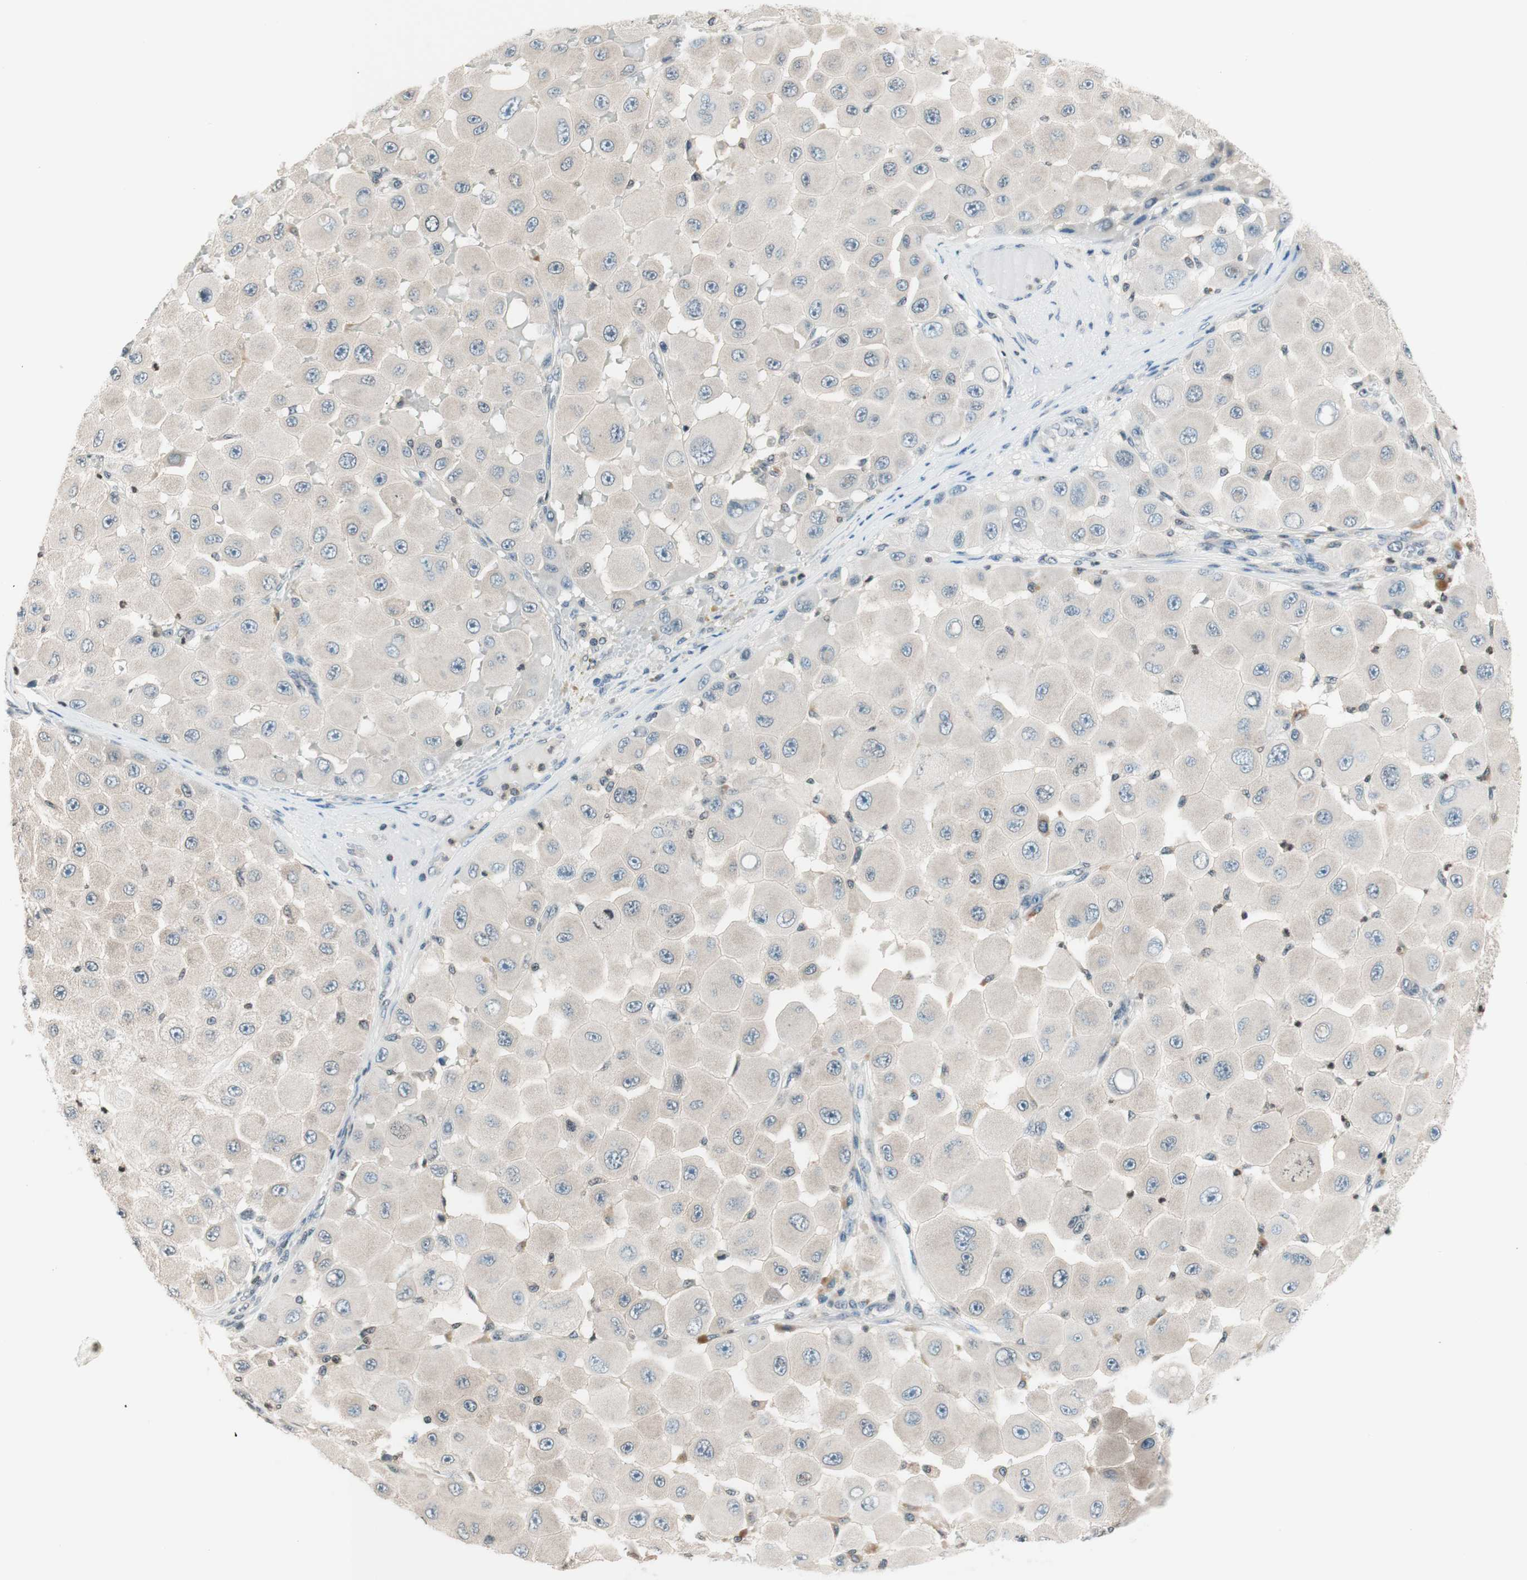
{"staining": {"intensity": "weak", "quantity": "<25%", "location": "cytoplasmic/membranous"}, "tissue": "melanoma", "cell_type": "Tumor cells", "image_type": "cancer", "snomed": [{"axis": "morphology", "description": "Malignant melanoma, NOS"}, {"axis": "topography", "description": "Skin"}], "caption": "There is no significant expression in tumor cells of malignant melanoma.", "gene": "WIPF1", "patient": {"sex": "female", "age": 81}}